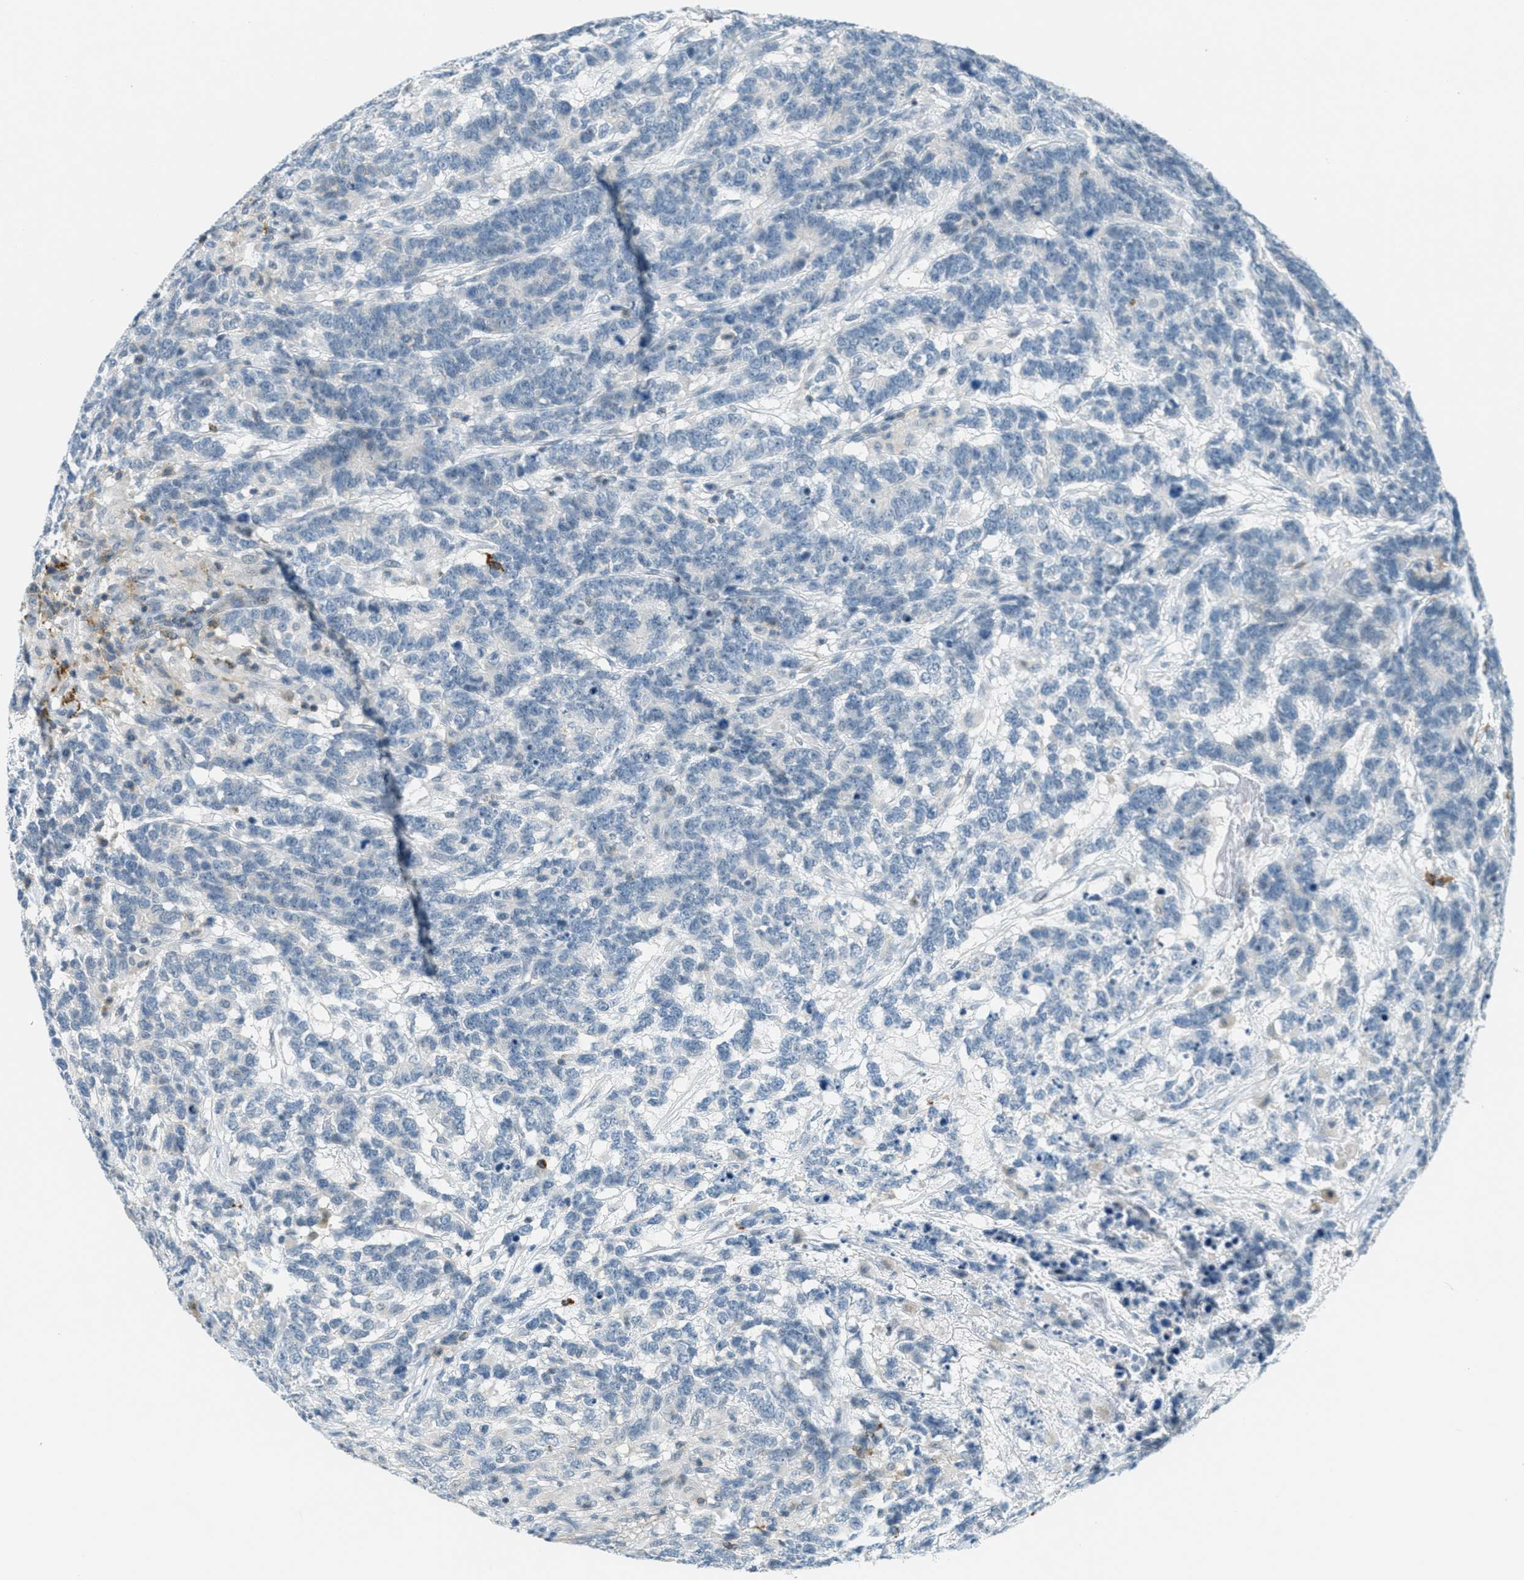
{"staining": {"intensity": "negative", "quantity": "none", "location": "none"}, "tissue": "testis cancer", "cell_type": "Tumor cells", "image_type": "cancer", "snomed": [{"axis": "morphology", "description": "Carcinoma, Embryonal, NOS"}, {"axis": "topography", "description": "Testis"}], "caption": "Human testis cancer stained for a protein using IHC displays no positivity in tumor cells.", "gene": "FYN", "patient": {"sex": "male", "age": 26}}